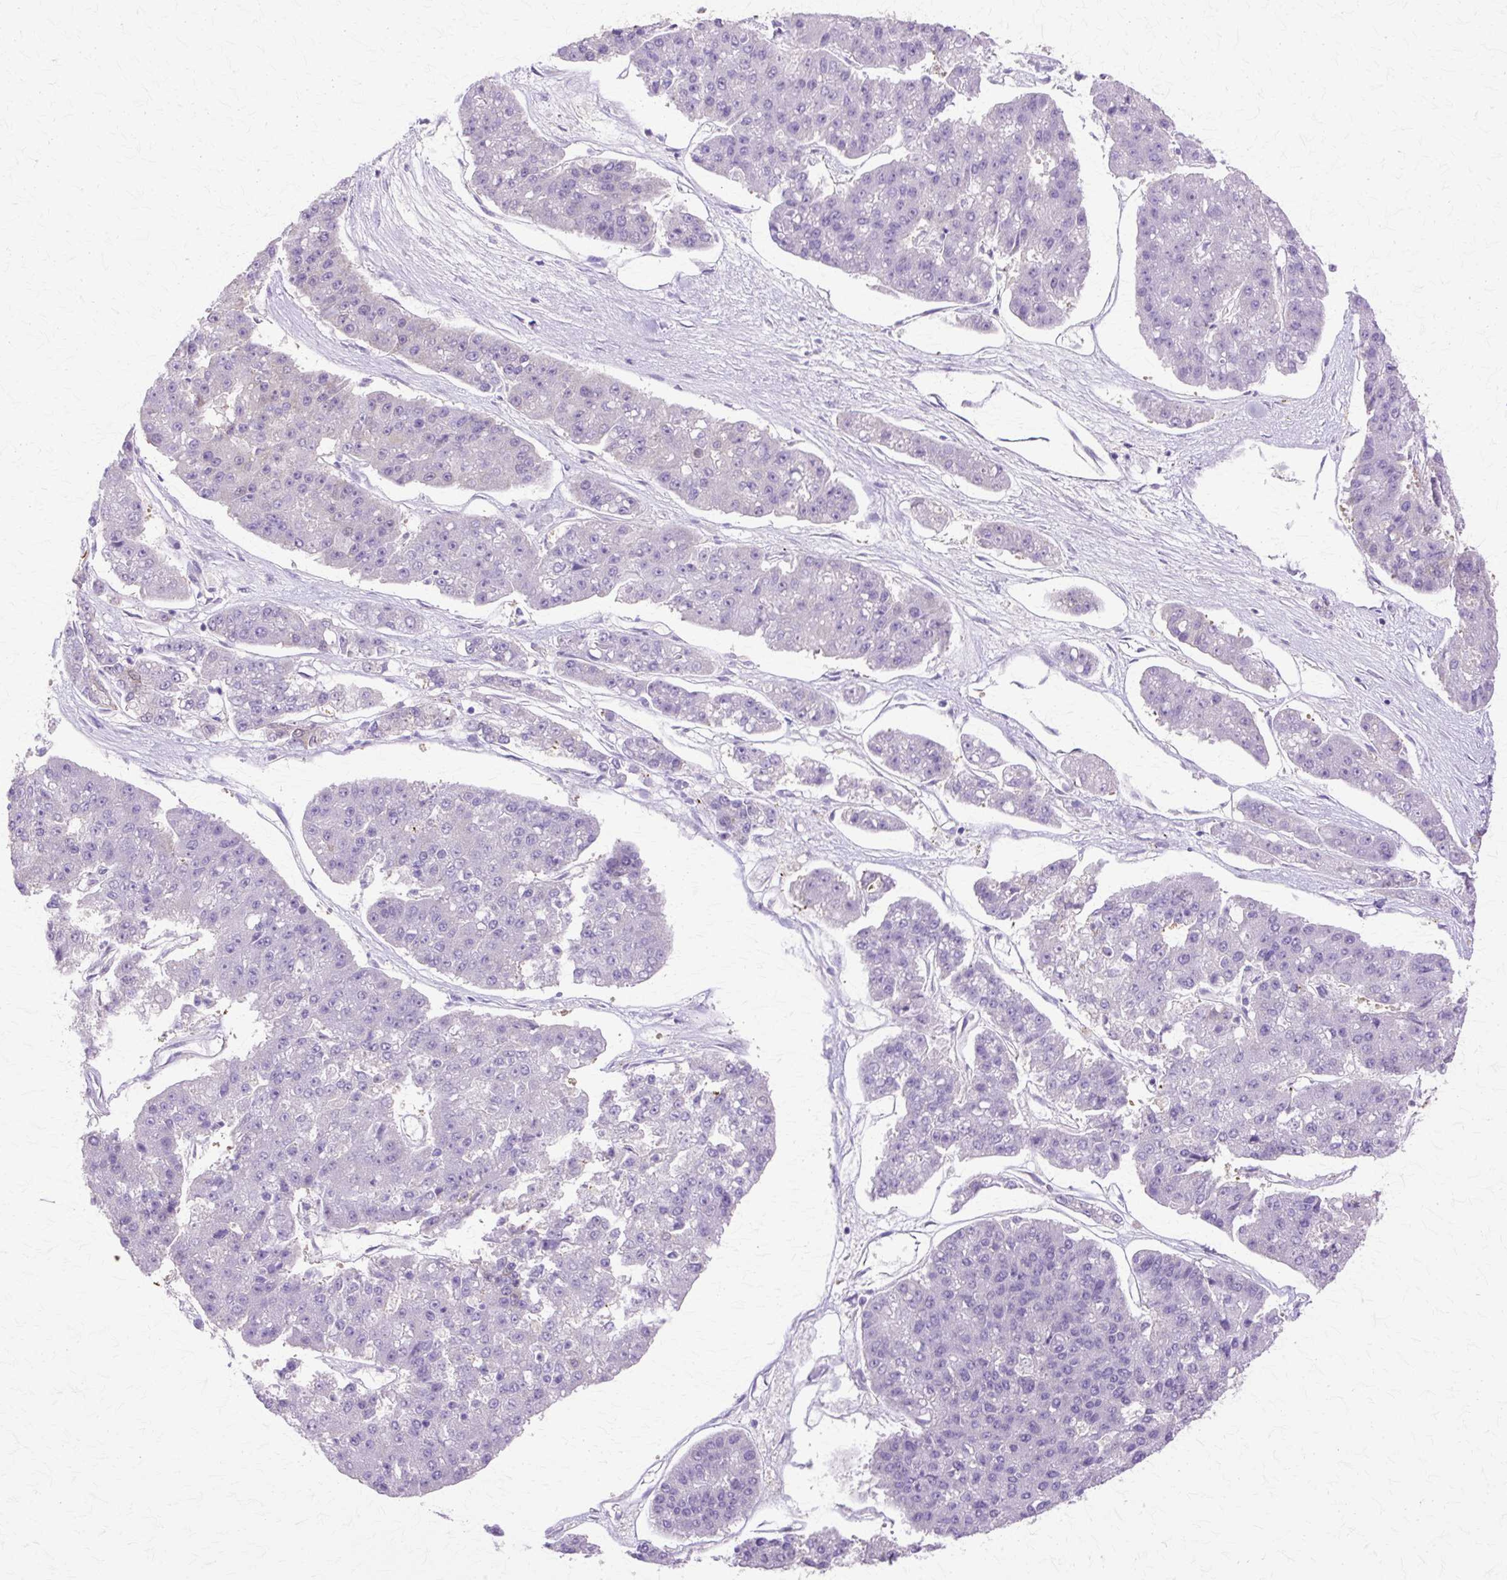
{"staining": {"intensity": "negative", "quantity": "none", "location": "none"}, "tissue": "pancreatic cancer", "cell_type": "Tumor cells", "image_type": "cancer", "snomed": [{"axis": "morphology", "description": "Adenocarcinoma, NOS"}, {"axis": "topography", "description": "Pancreas"}], "caption": "Immunohistochemistry photomicrograph of neoplastic tissue: adenocarcinoma (pancreatic) stained with DAB displays no significant protein staining in tumor cells.", "gene": "HSPA8", "patient": {"sex": "male", "age": 50}}